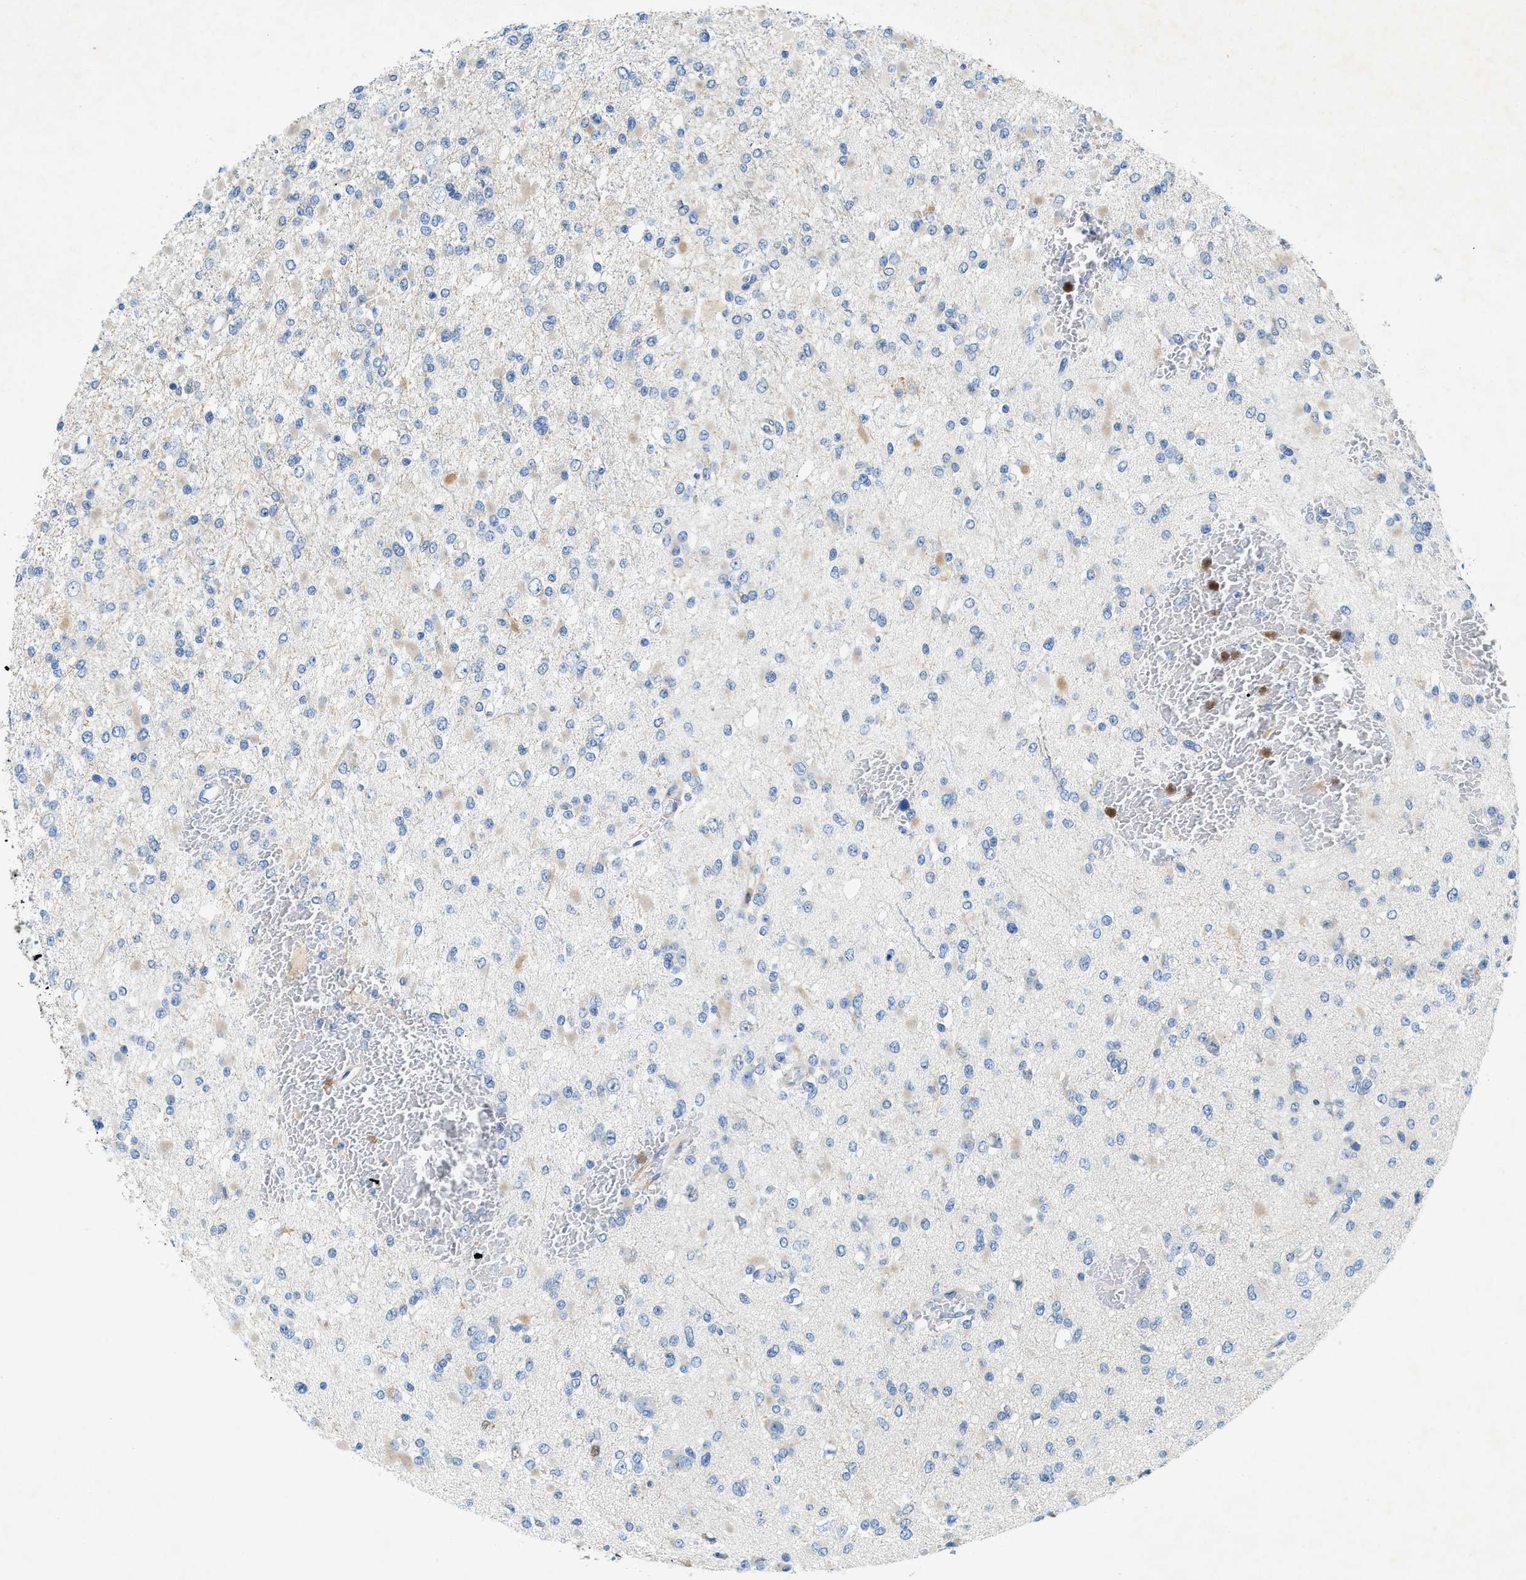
{"staining": {"intensity": "negative", "quantity": "none", "location": "none"}, "tissue": "glioma", "cell_type": "Tumor cells", "image_type": "cancer", "snomed": [{"axis": "morphology", "description": "Glioma, malignant, Low grade"}, {"axis": "topography", "description": "Brain"}], "caption": "Low-grade glioma (malignant) was stained to show a protein in brown. There is no significant staining in tumor cells.", "gene": "ZDHHC13", "patient": {"sex": "female", "age": 22}}